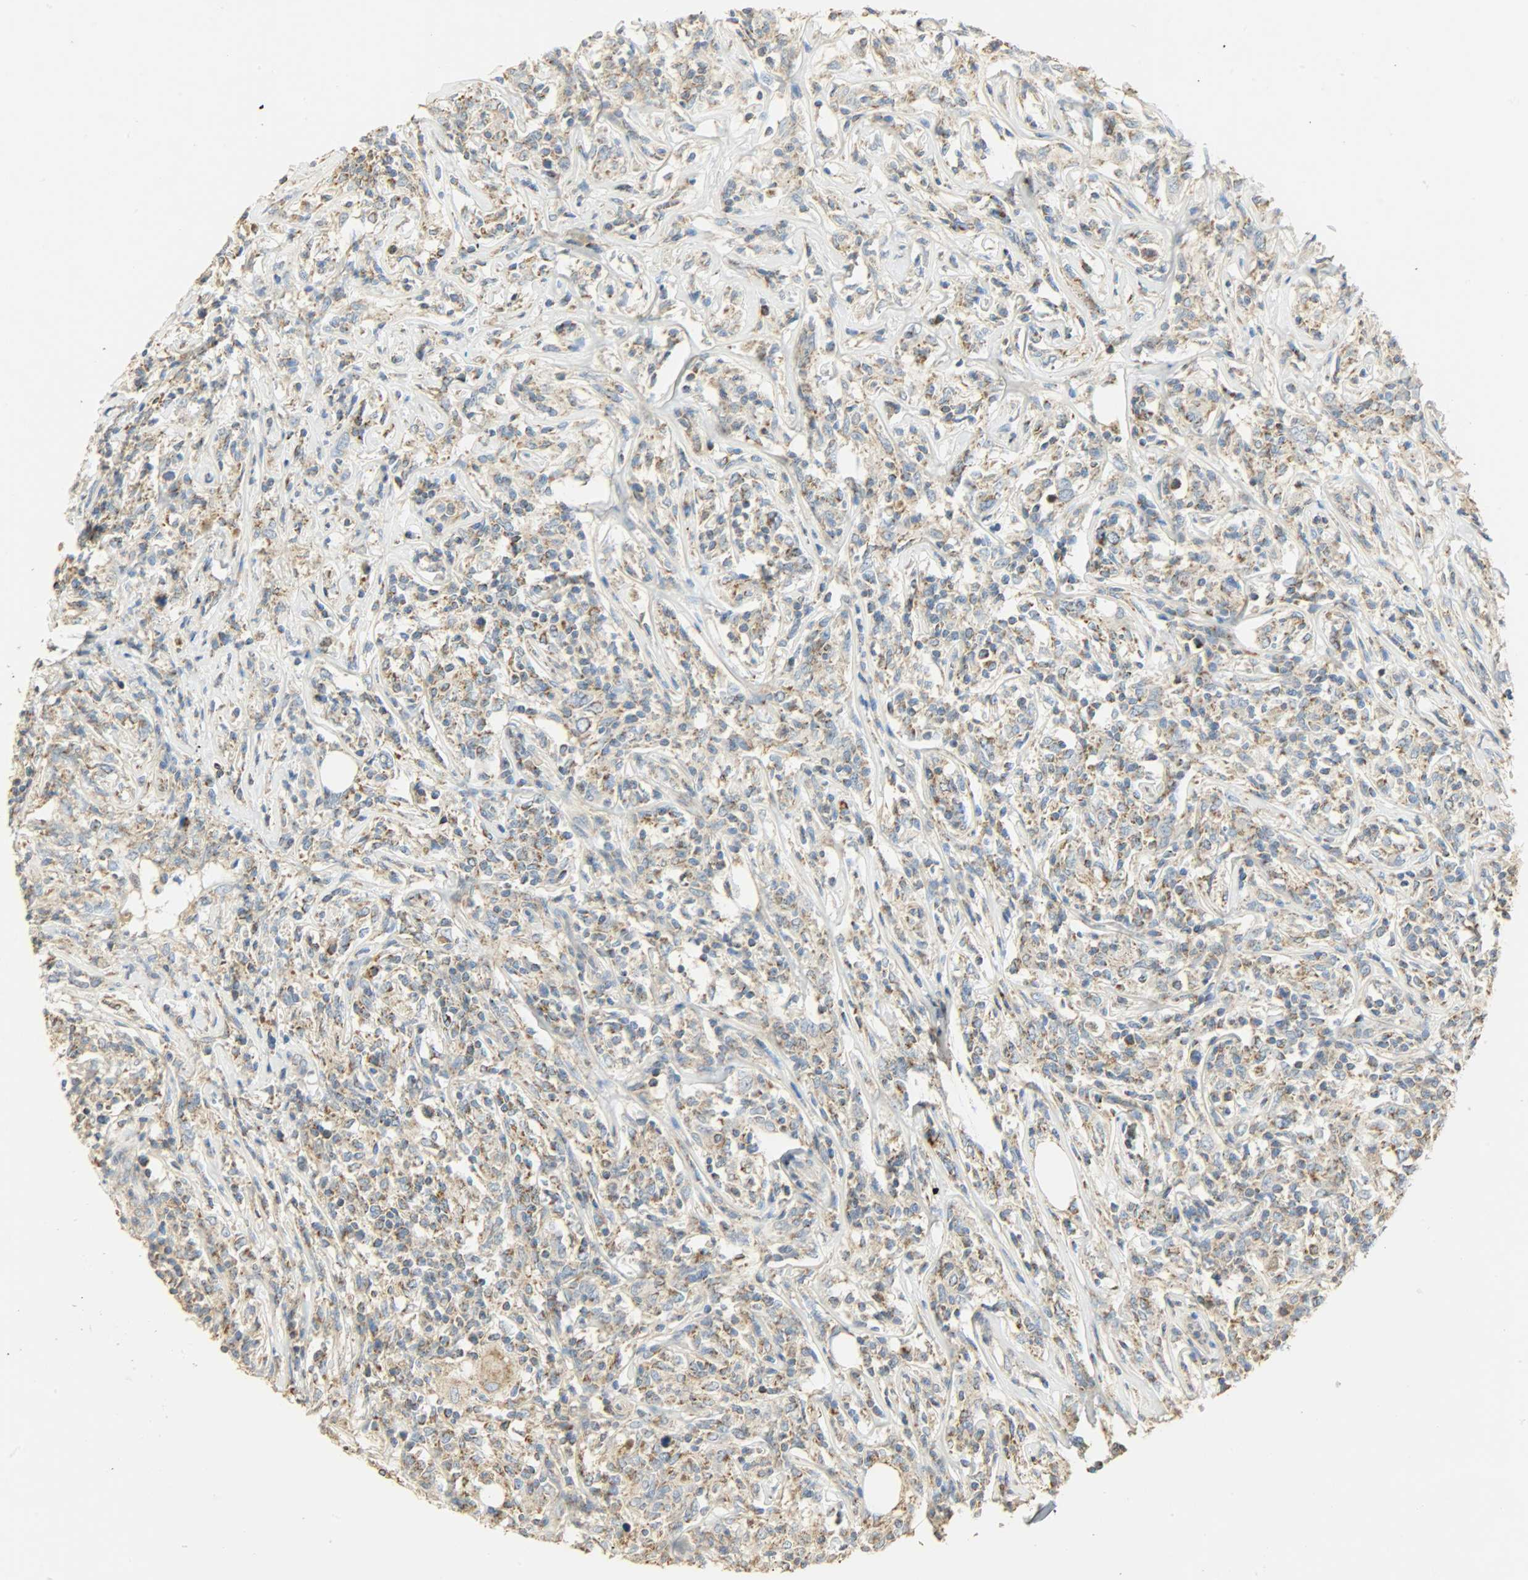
{"staining": {"intensity": "moderate", "quantity": ">75%", "location": "cytoplasmic/membranous"}, "tissue": "lymphoma", "cell_type": "Tumor cells", "image_type": "cancer", "snomed": [{"axis": "morphology", "description": "Malignant lymphoma, non-Hodgkin's type, High grade"}, {"axis": "topography", "description": "Lymph node"}], "caption": "Immunohistochemical staining of human malignant lymphoma, non-Hodgkin's type (high-grade) shows medium levels of moderate cytoplasmic/membranous protein positivity in about >75% of tumor cells.", "gene": "NNT", "patient": {"sex": "female", "age": 84}}